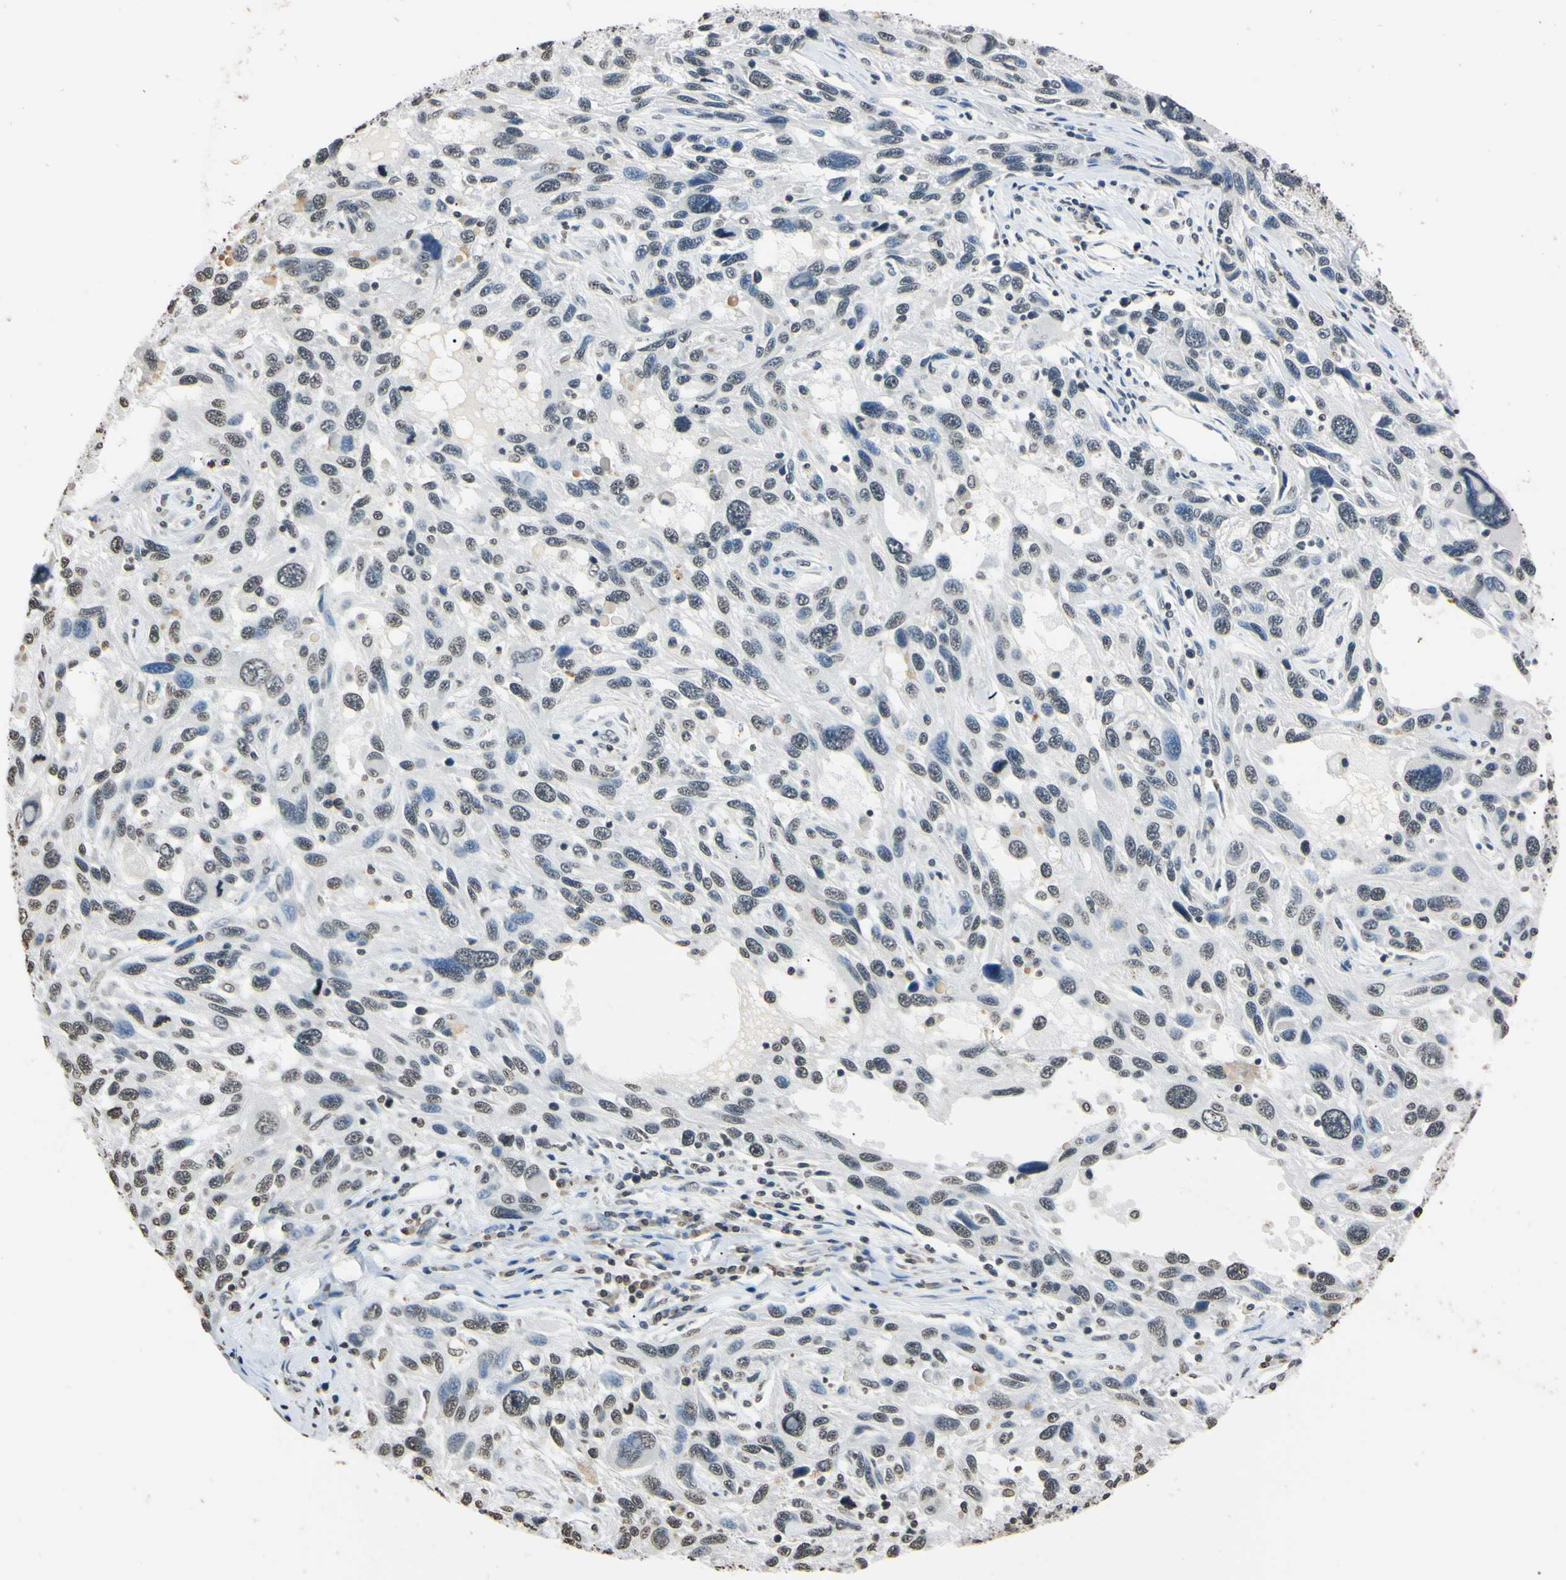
{"staining": {"intensity": "weak", "quantity": "25%-75%", "location": "nuclear"}, "tissue": "melanoma", "cell_type": "Tumor cells", "image_type": "cancer", "snomed": [{"axis": "morphology", "description": "Malignant melanoma, NOS"}, {"axis": "topography", "description": "Skin"}], "caption": "This is a photomicrograph of IHC staining of melanoma, which shows weak expression in the nuclear of tumor cells.", "gene": "CDC45", "patient": {"sex": "male", "age": 53}}